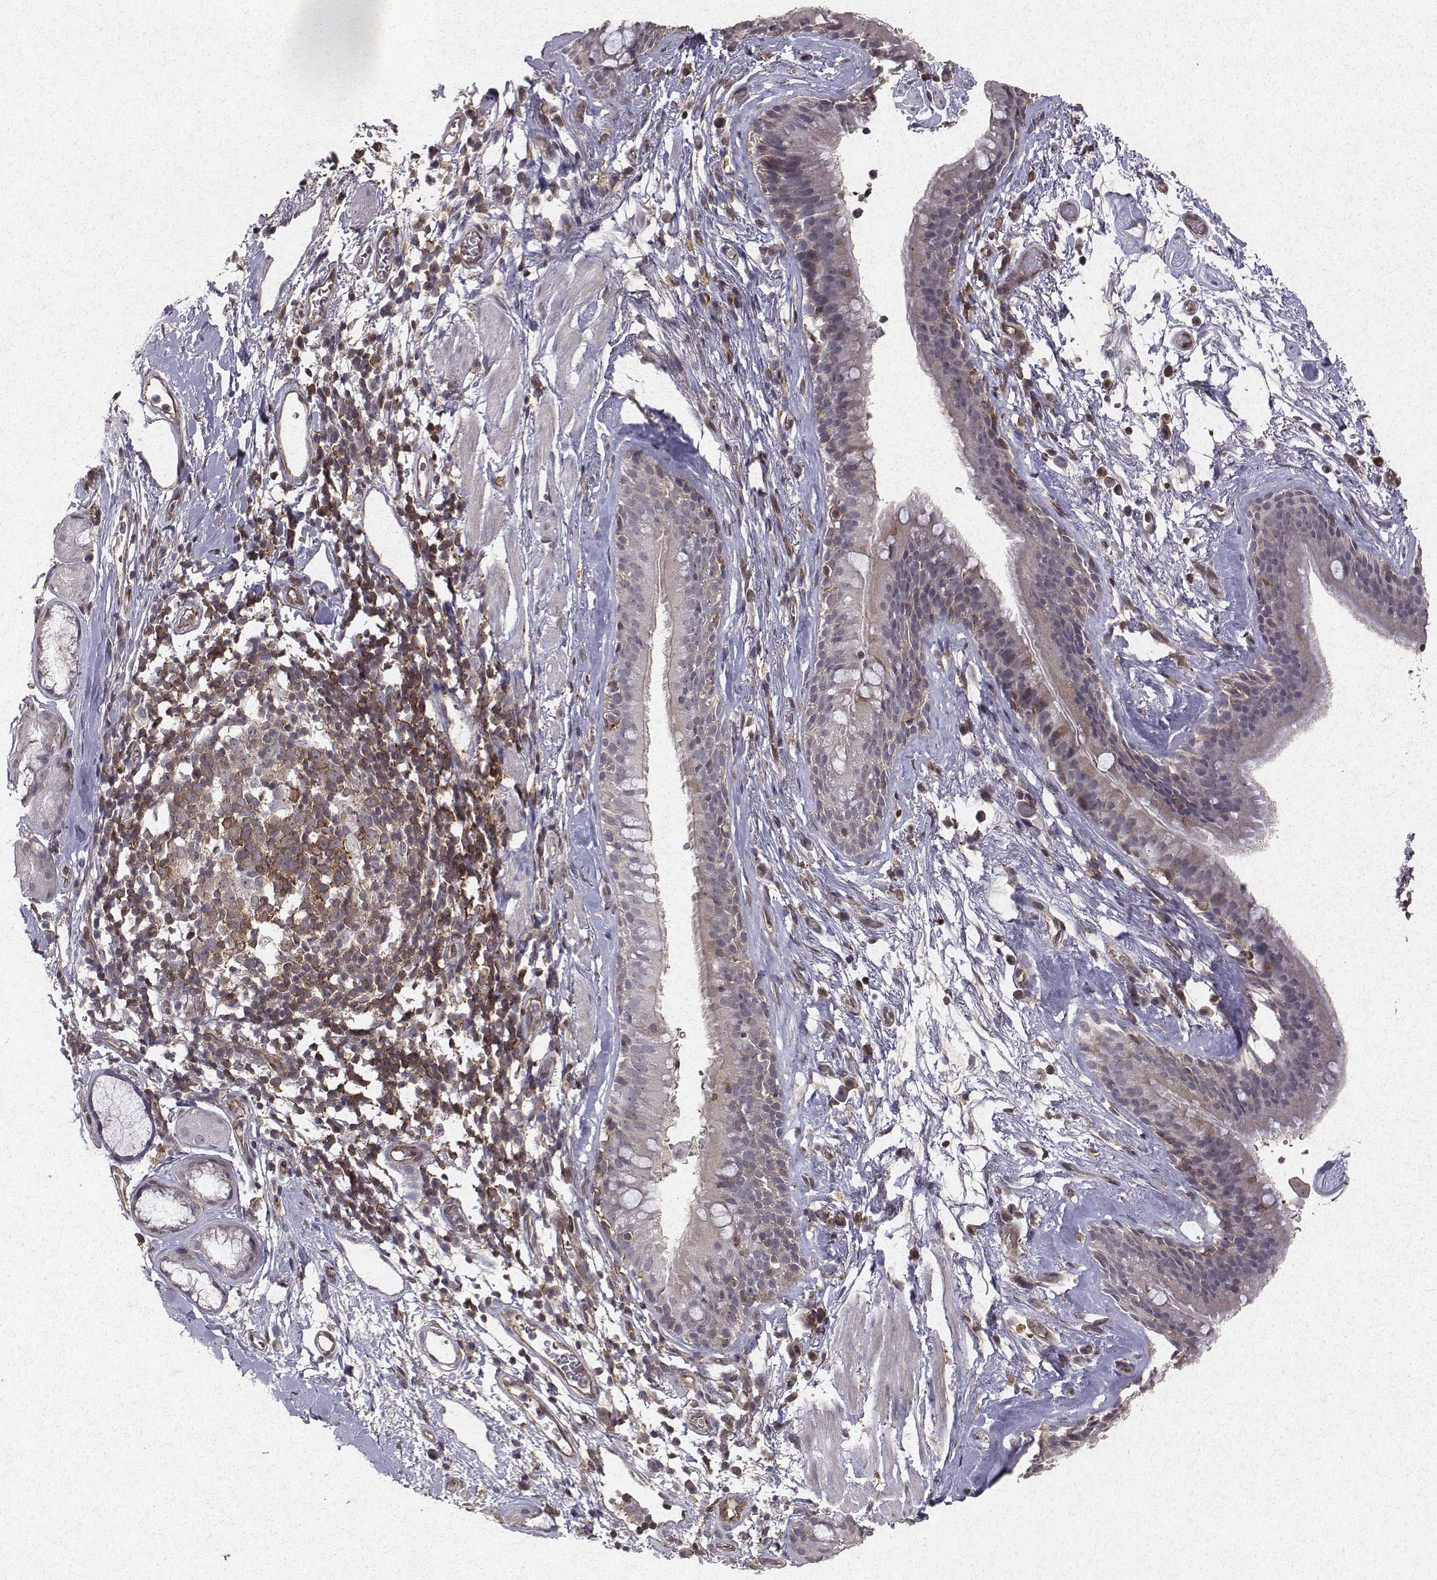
{"staining": {"intensity": "weak", "quantity": "<25%", "location": "cytoplasmic/membranous"}, "tissue": "bronchus", "cell_type": "Respiratory epithelial cells", "image_type": "normal", "snomed": [{"axis": "morphology", "description": "Normal tissue, NOS"}, {"axis": "topography", "description": "Cartilage tissue"}, {"axis": "topography", "description": "Bronchus"}], "caption": "There is no significant expression in respiratory epithelial cells of bronchus. Nuclei are stained in blue.", "gene": "PTPRG", "patient": {"sex": "male", "age": 58}}